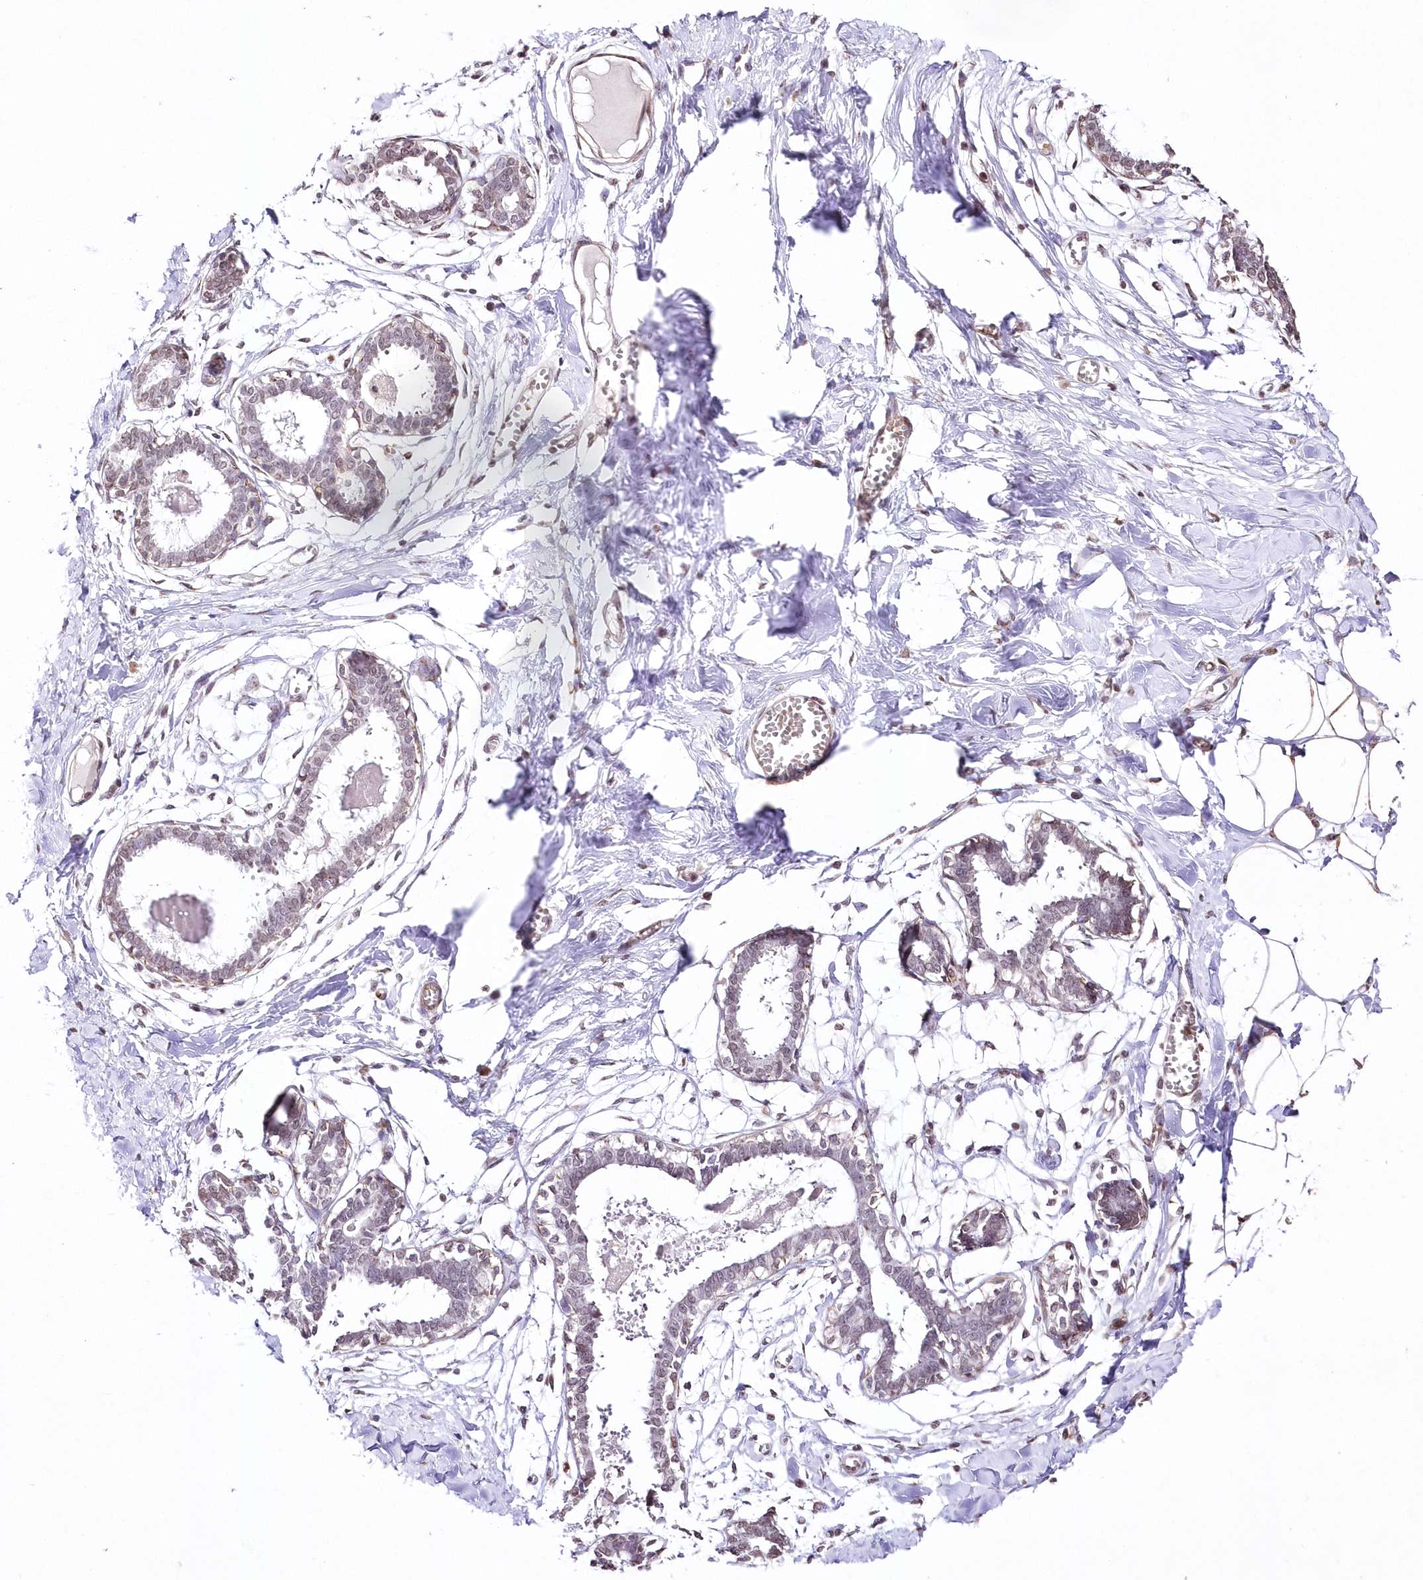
{"staining": {"intensity": "moderate", "quantity": ">75%", "location": "cytoplasmic/membranous"}, "tissue": "breast", "cell_type": "Adipocytes", "image_type": "normal", "snomed": [{"axis": "morphology", "description": "Normal tissue, NOS"}, {"axis": "topography", "description": "Breast"}], "caption": "DAB immunohistochemical staining of normal breast demonstrates moderate cytoplasmic/membranous protein staining in about >75% of adipocytes. The staining is performed using DAB (3,3'-diaminobenzidine) brown chromogen to label protein expression. The nuclei are counter-stained blue using hematoxylin.", "gene": "ENSG00000275740", "patient": {"sex": "female", "age": 27}}